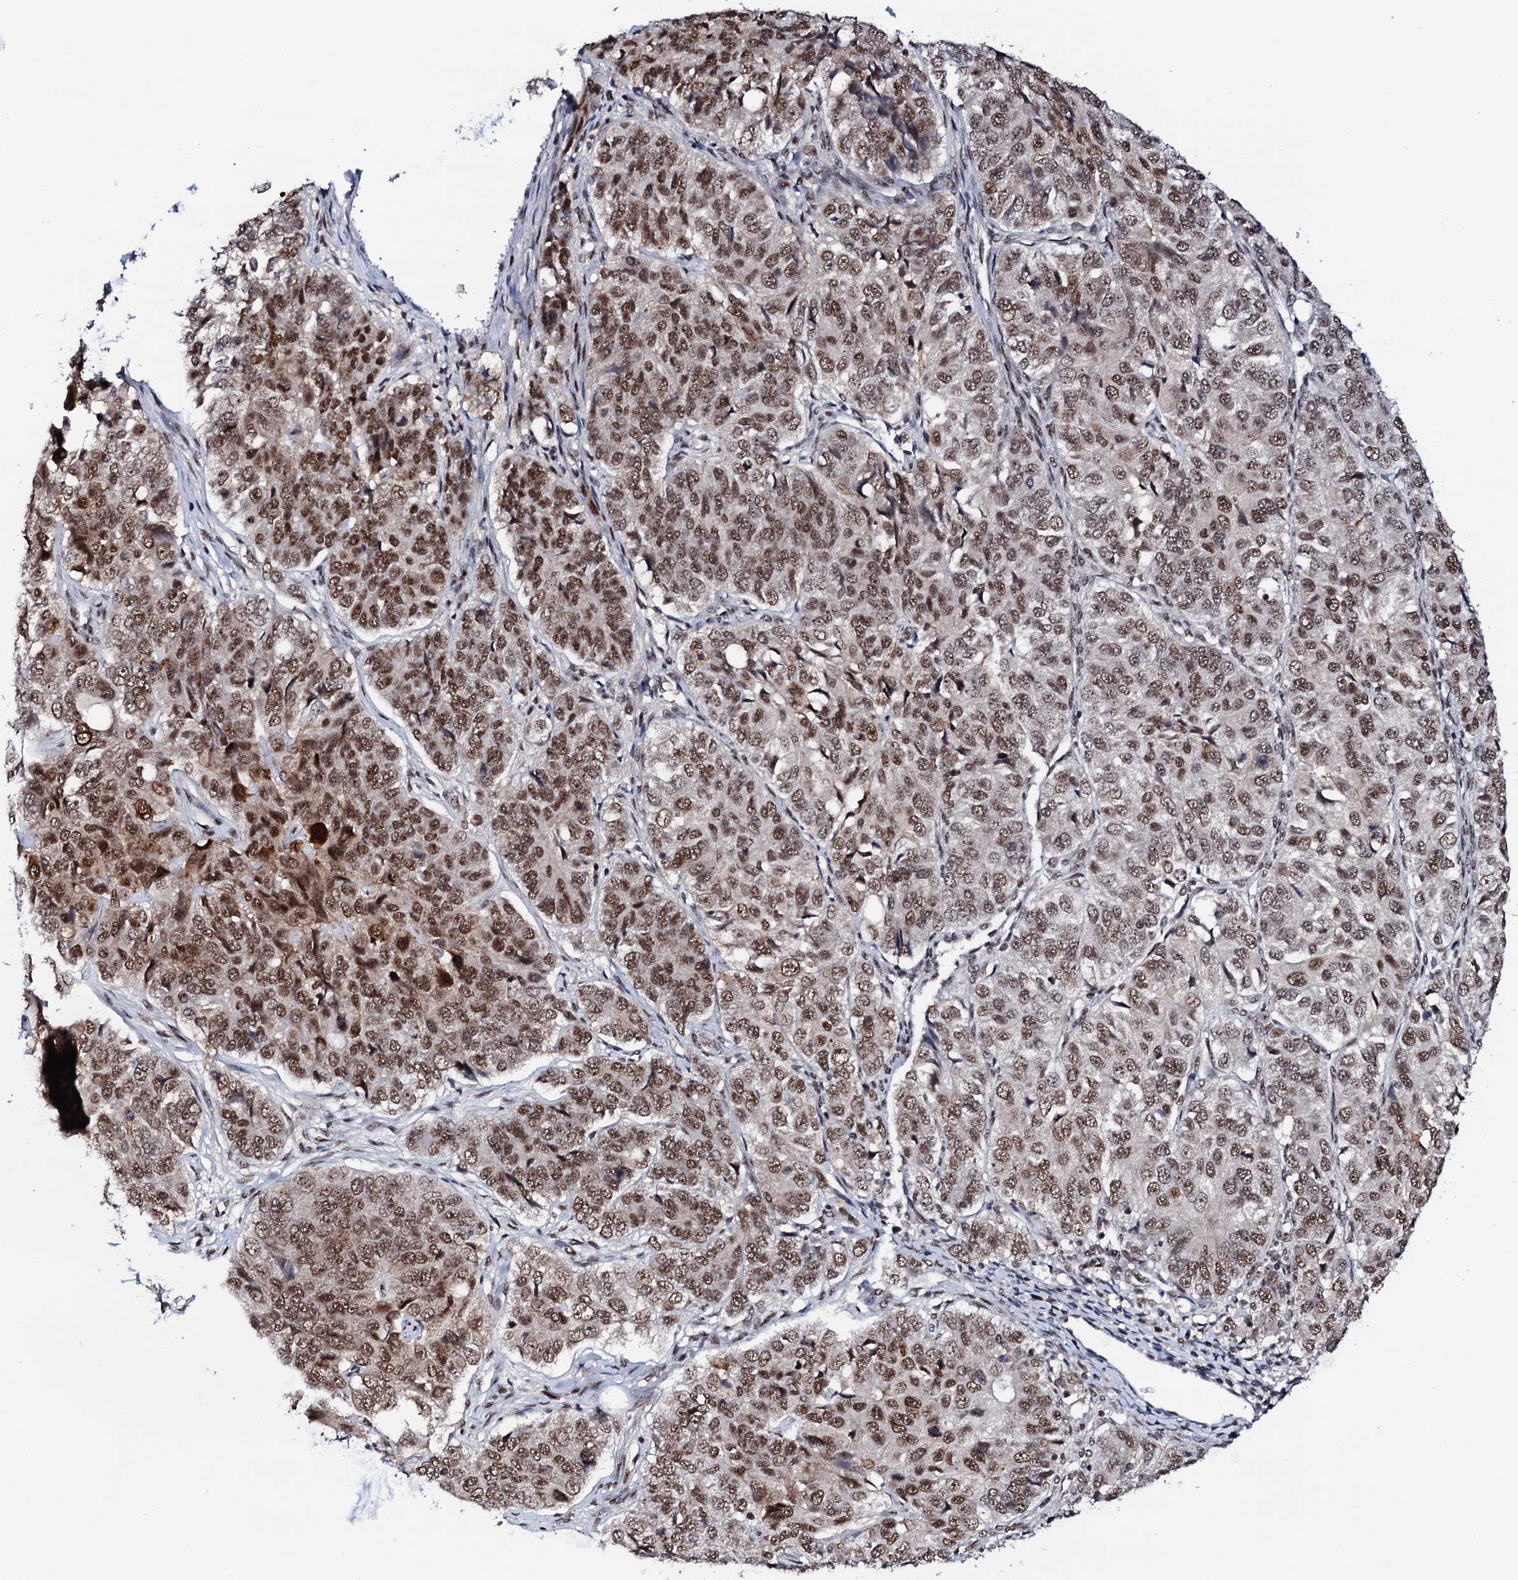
{"staining": {"intensity": "moderate", "quantity": ">75%", "location": "nuclear"}, "tissue": "ovarian cancer", "cell_type": "Tumor cells", "image_type": "cancer", "snomed": [{"axis": "morphology", "description": "Carcinoma, endometroid"}, {"axis": "topography", "description": "Ovary"}], "caption": "Endometroid carcinoma (ovarian) stained with a brown dye displays moderate nuclear positive staining in approximately >75% of tumor cells.", "gene": "PRPF18", "patient": {"sex": "female", "age": 51}}